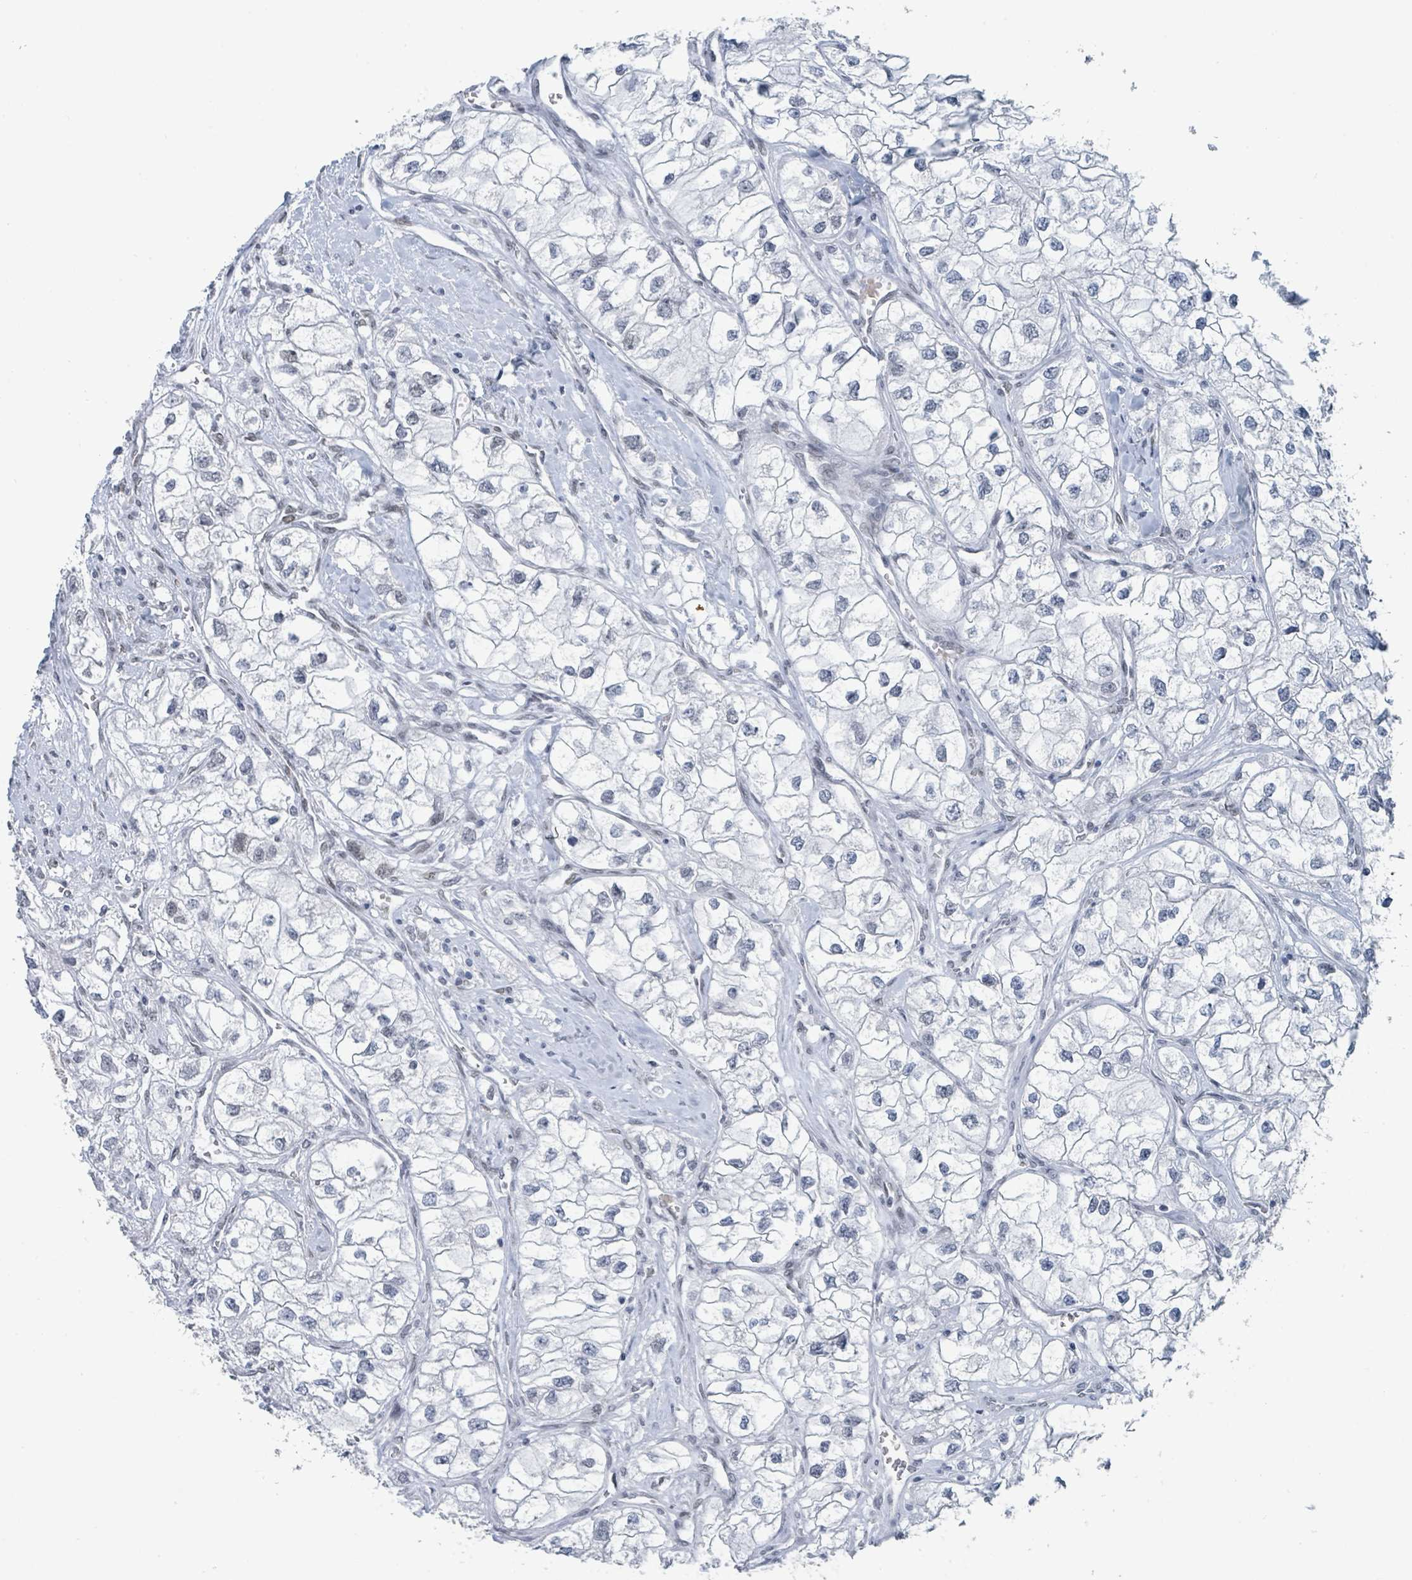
{"staining": {"intensity": "negative", "quantity": "none", "location": "none"}, "tissue": "renal cancer", "cell_type": "Tumor cells", "image_type": "cancer", "snomed": [{"axis": "morphology", "description": "Adenocarcinoma, NOS"}, {"axis": "topography", "description": "Kidney"}], "caption": "Immunohistochemistry (IHC) histopathology image of human renal cancer (adenocarcinoma) stained for a protein (brown), which reveals no positivity in tumor cells. Brightfield microscopy of immunohistochemistry stained with DAB (brown) and hematoxylin (blue), captured at high magnification.", "gene": "EHMT2", "patient": {"sex": "male", "age": 59}}